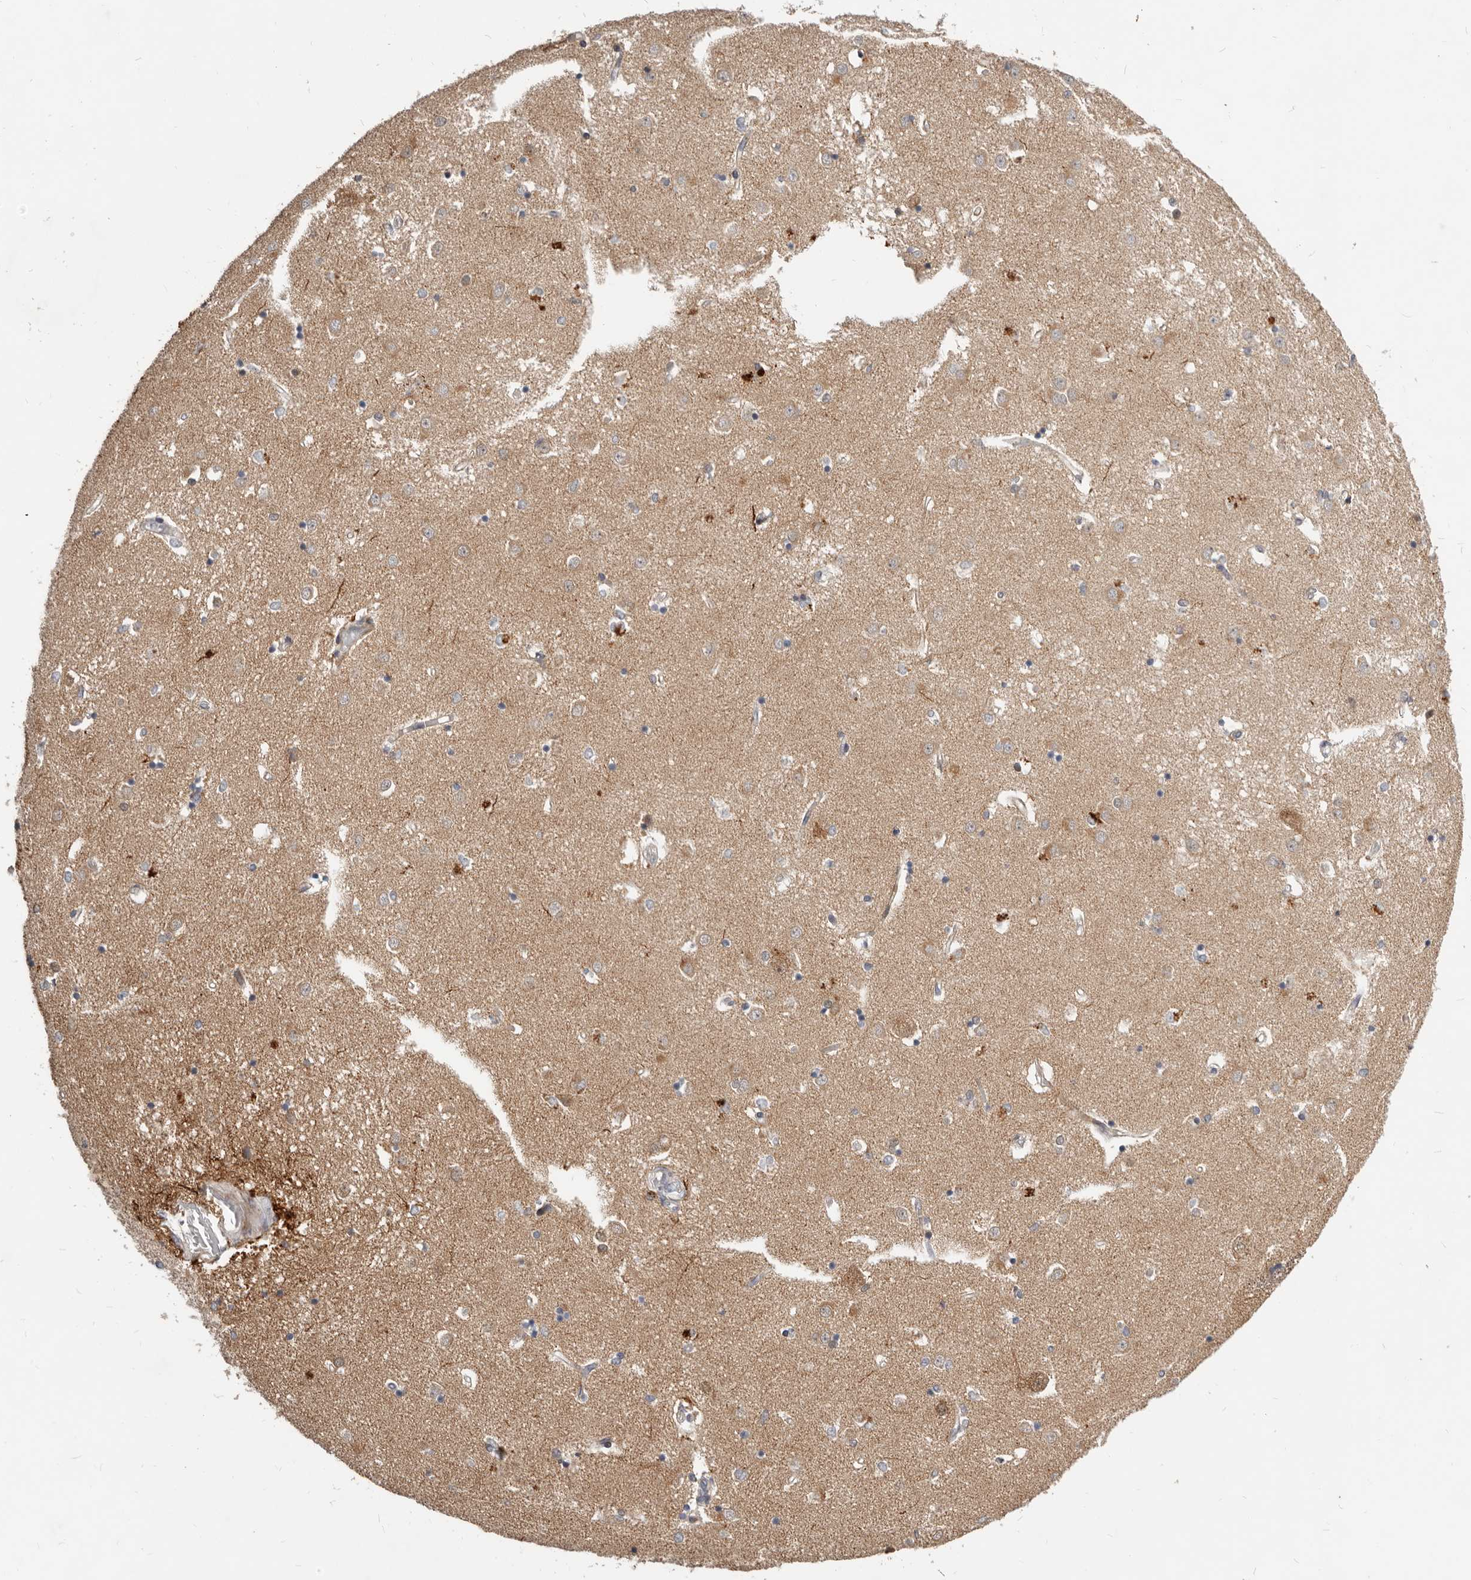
{"staining": {"intensity": "moderate", "quantity": "<25%", "location": "cytoplasmic/membranous"}, "tissue": "caudate", "cell_type": "Glial cells", "image_type": "normal", "snomed": [{"axis": "morphology", "description": "Normal tissue, NOS"}, {"axis": "topography", "description": "Lateral ventricle wall"}], "caption": "IHC (DAB (3,3'-diaminobenzidine)) staining of normal human caudate exhibits moderate cytoplasmic/membranous protein expression in approximately <25% of glial cells.", "gene": "NPY4R2", "patient": {"sex": "male", "age": 45}}